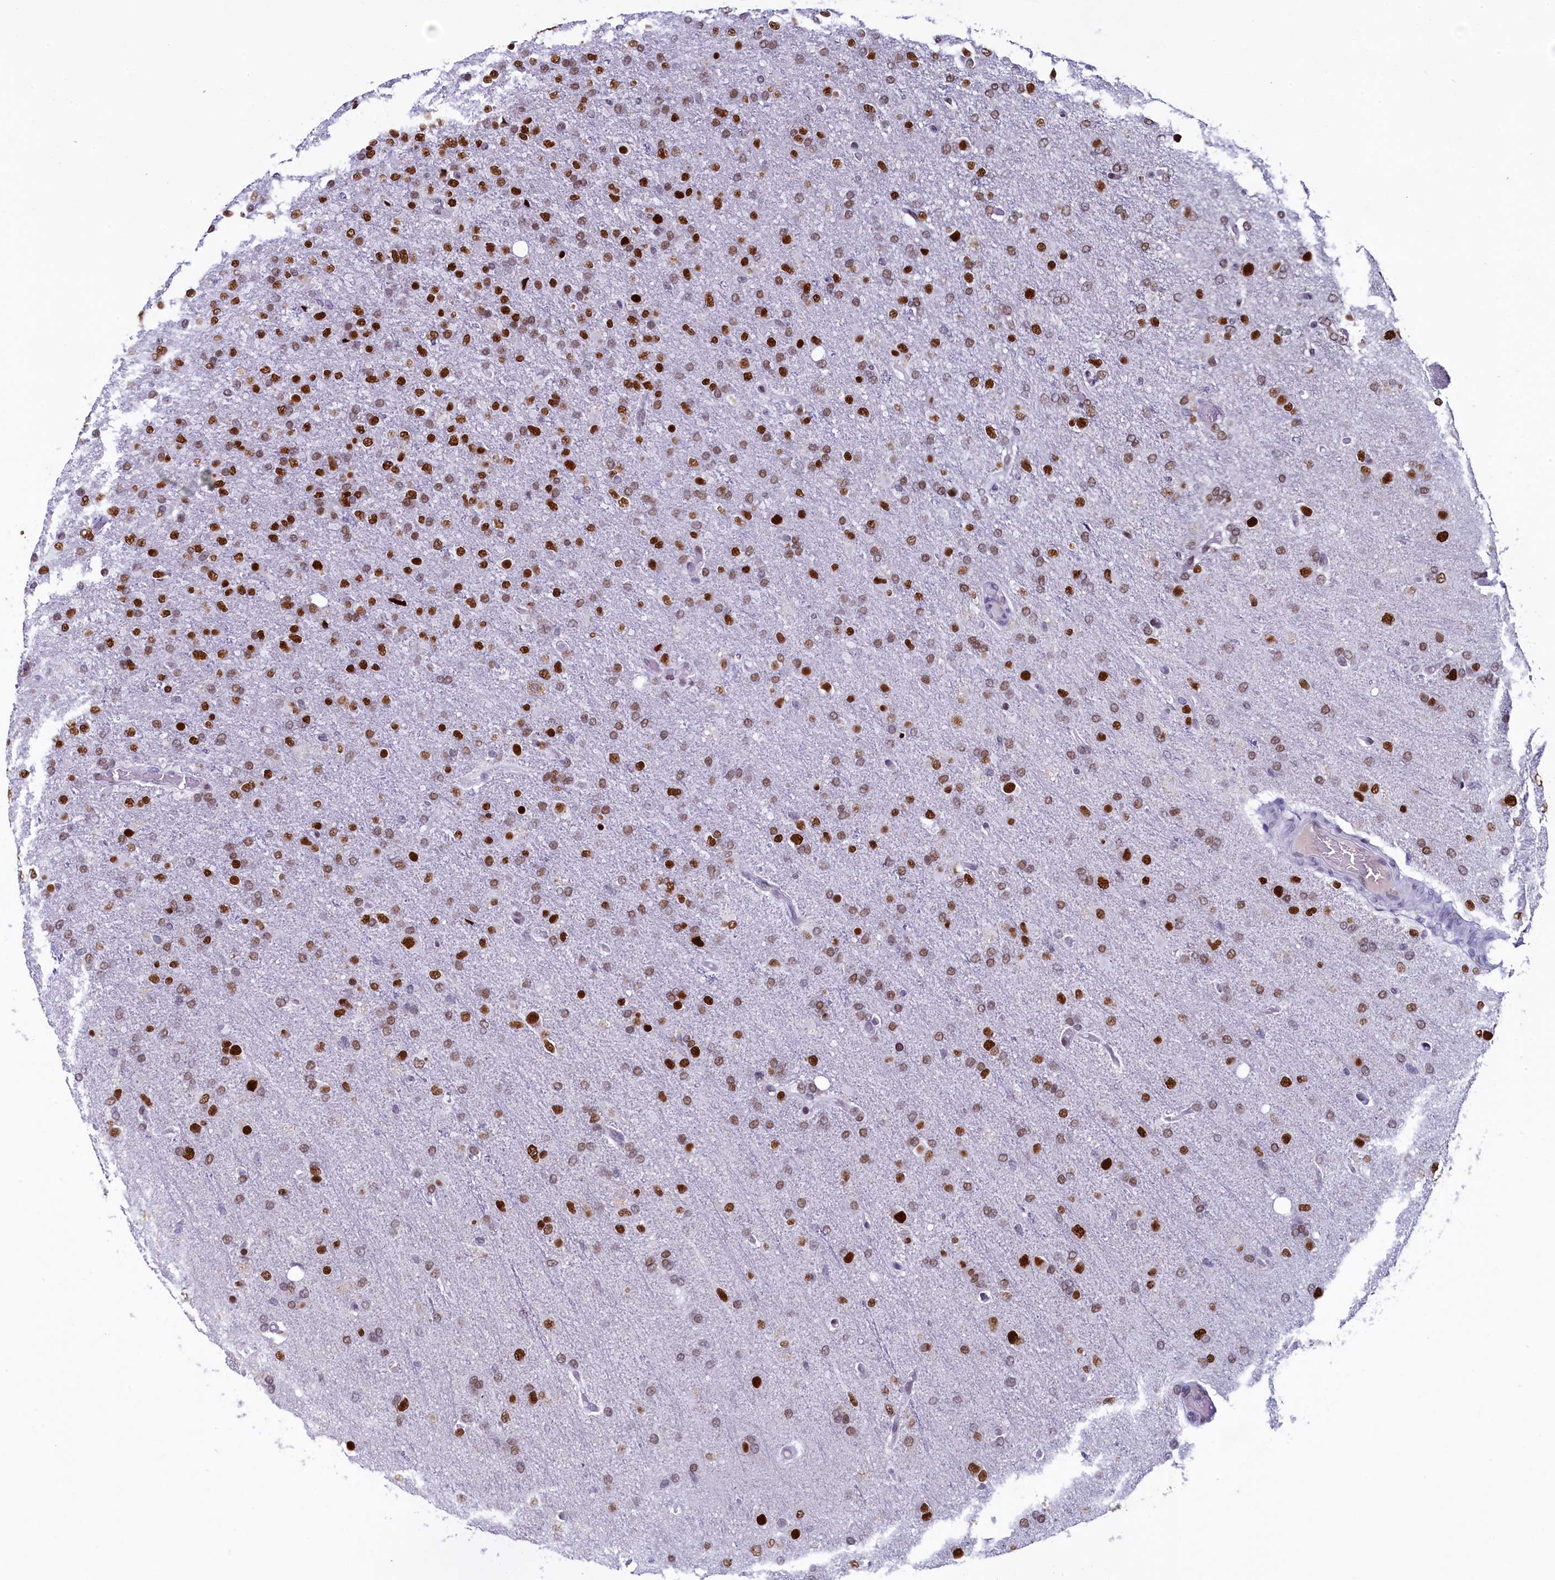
{"staining": {"intensity": "strong", "quantity": ">75%", "location": "nuclear"}, "tissue": "glioma", "cell_type": "Tumor cells", "image_type": "cancer", "snomed": [{"axis": "morphology", "description": "Glioma, malignant, High grade"}, {"axis": "topography", "description": "Brain"}], "caption": "Protein expression analysis of high-grade glioma (malignant) demonstrates strong nuclear expression in approximately >75% of tumor cells.", "gene": "SUGP2", "patient": {"sex": "female", "age": 74}}